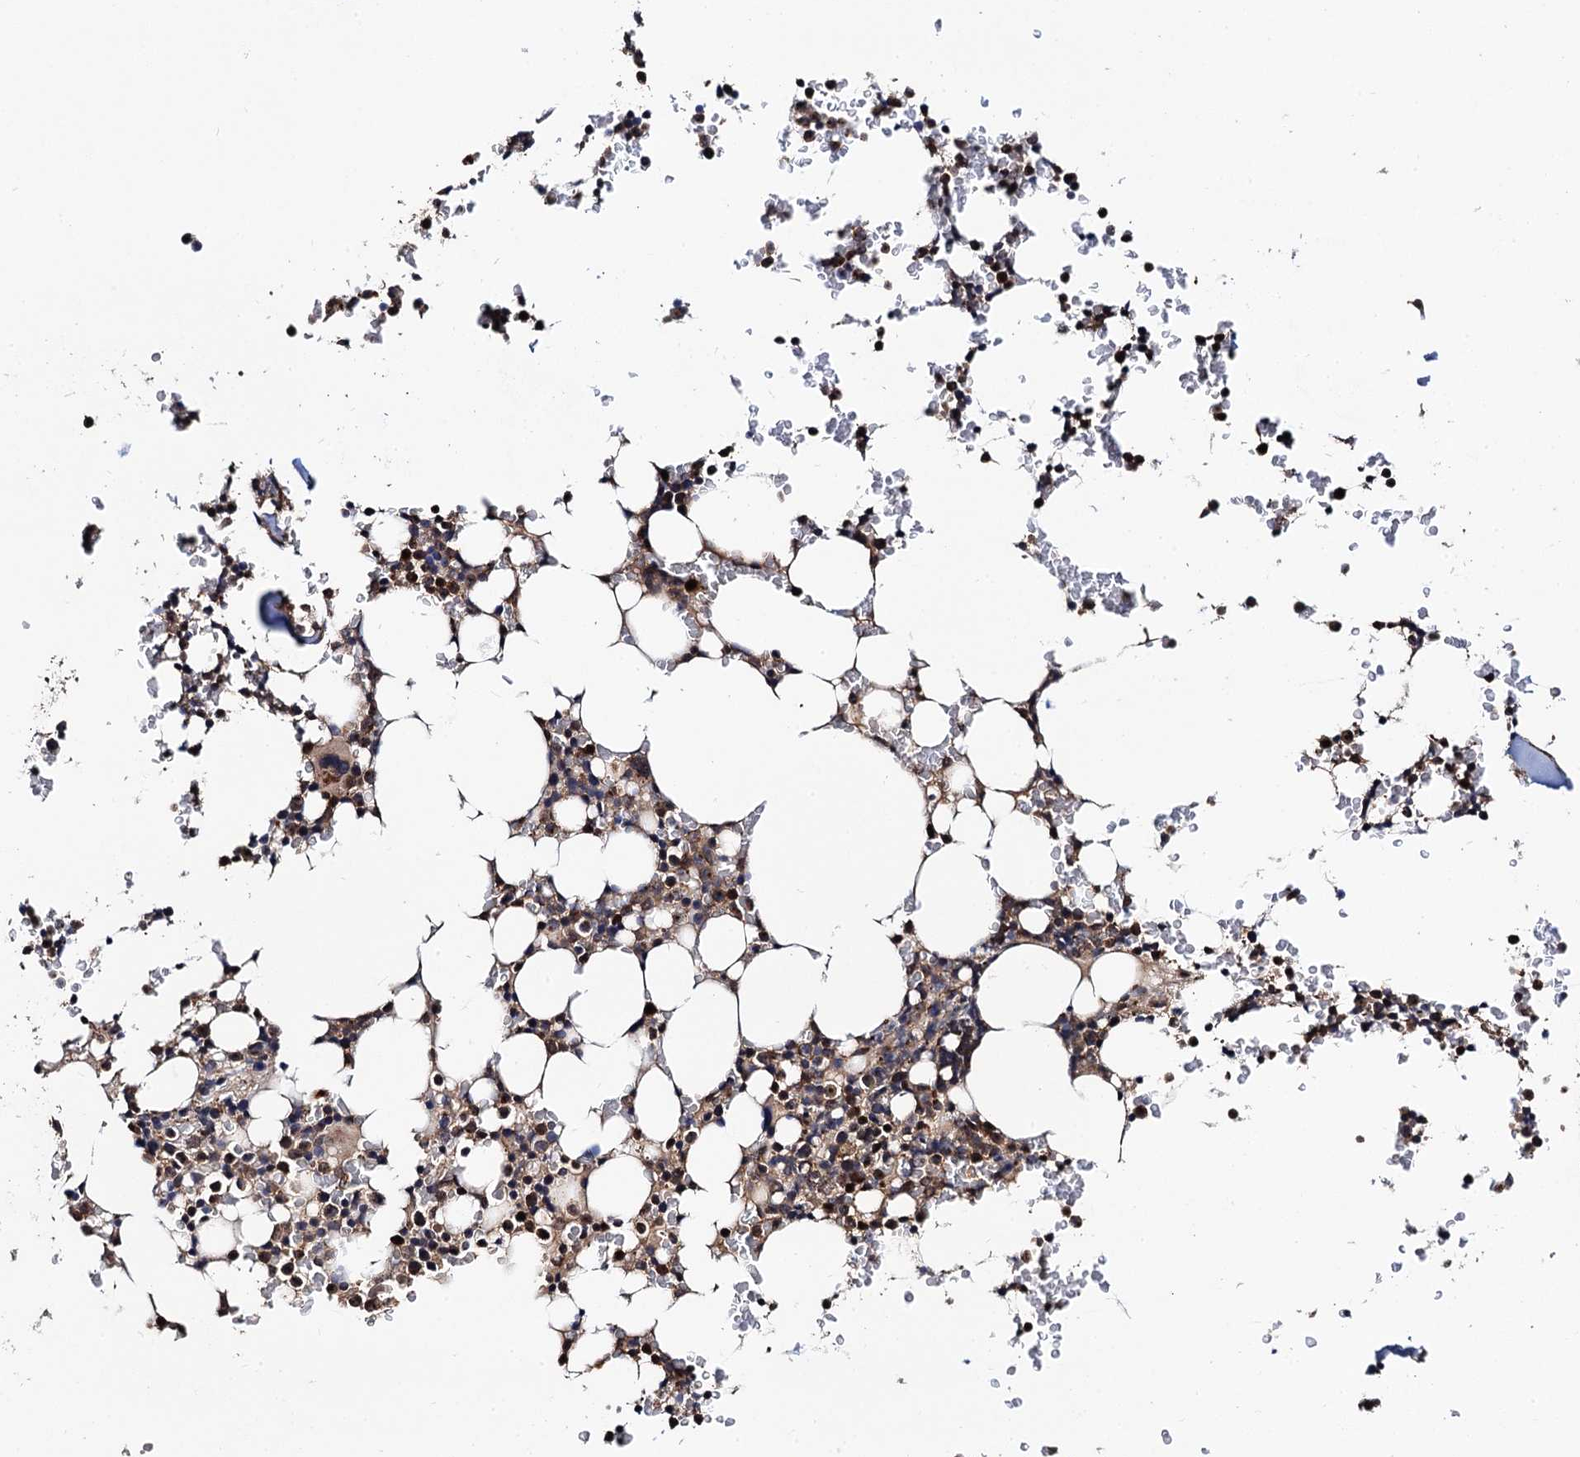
{"staining": {"intensity": "weak", "quantity": "25%-75%", "location": "cytoplasmic/membranous,nuclear"}, "tissue": "bone marrow", "cell_type": "Hematopoietic cells", "image_type": "normal", "snomed": [{"axis": "morphology", "description": "Normal tissue, NOS"}, {"axis": "topography", "description": "Bone marrow"}], "caption": "Immunohistochemistry (IHC) (DAB (3,3'-diaminobenzidine)) staining of benign bone marrow reveals weak cytoplasmic/membranous,nuclear protein staining in approximately 25%-75% of hematopoietic cells.", "gene": "MIER2", "patient": {"sex": "male", "age": 58}}